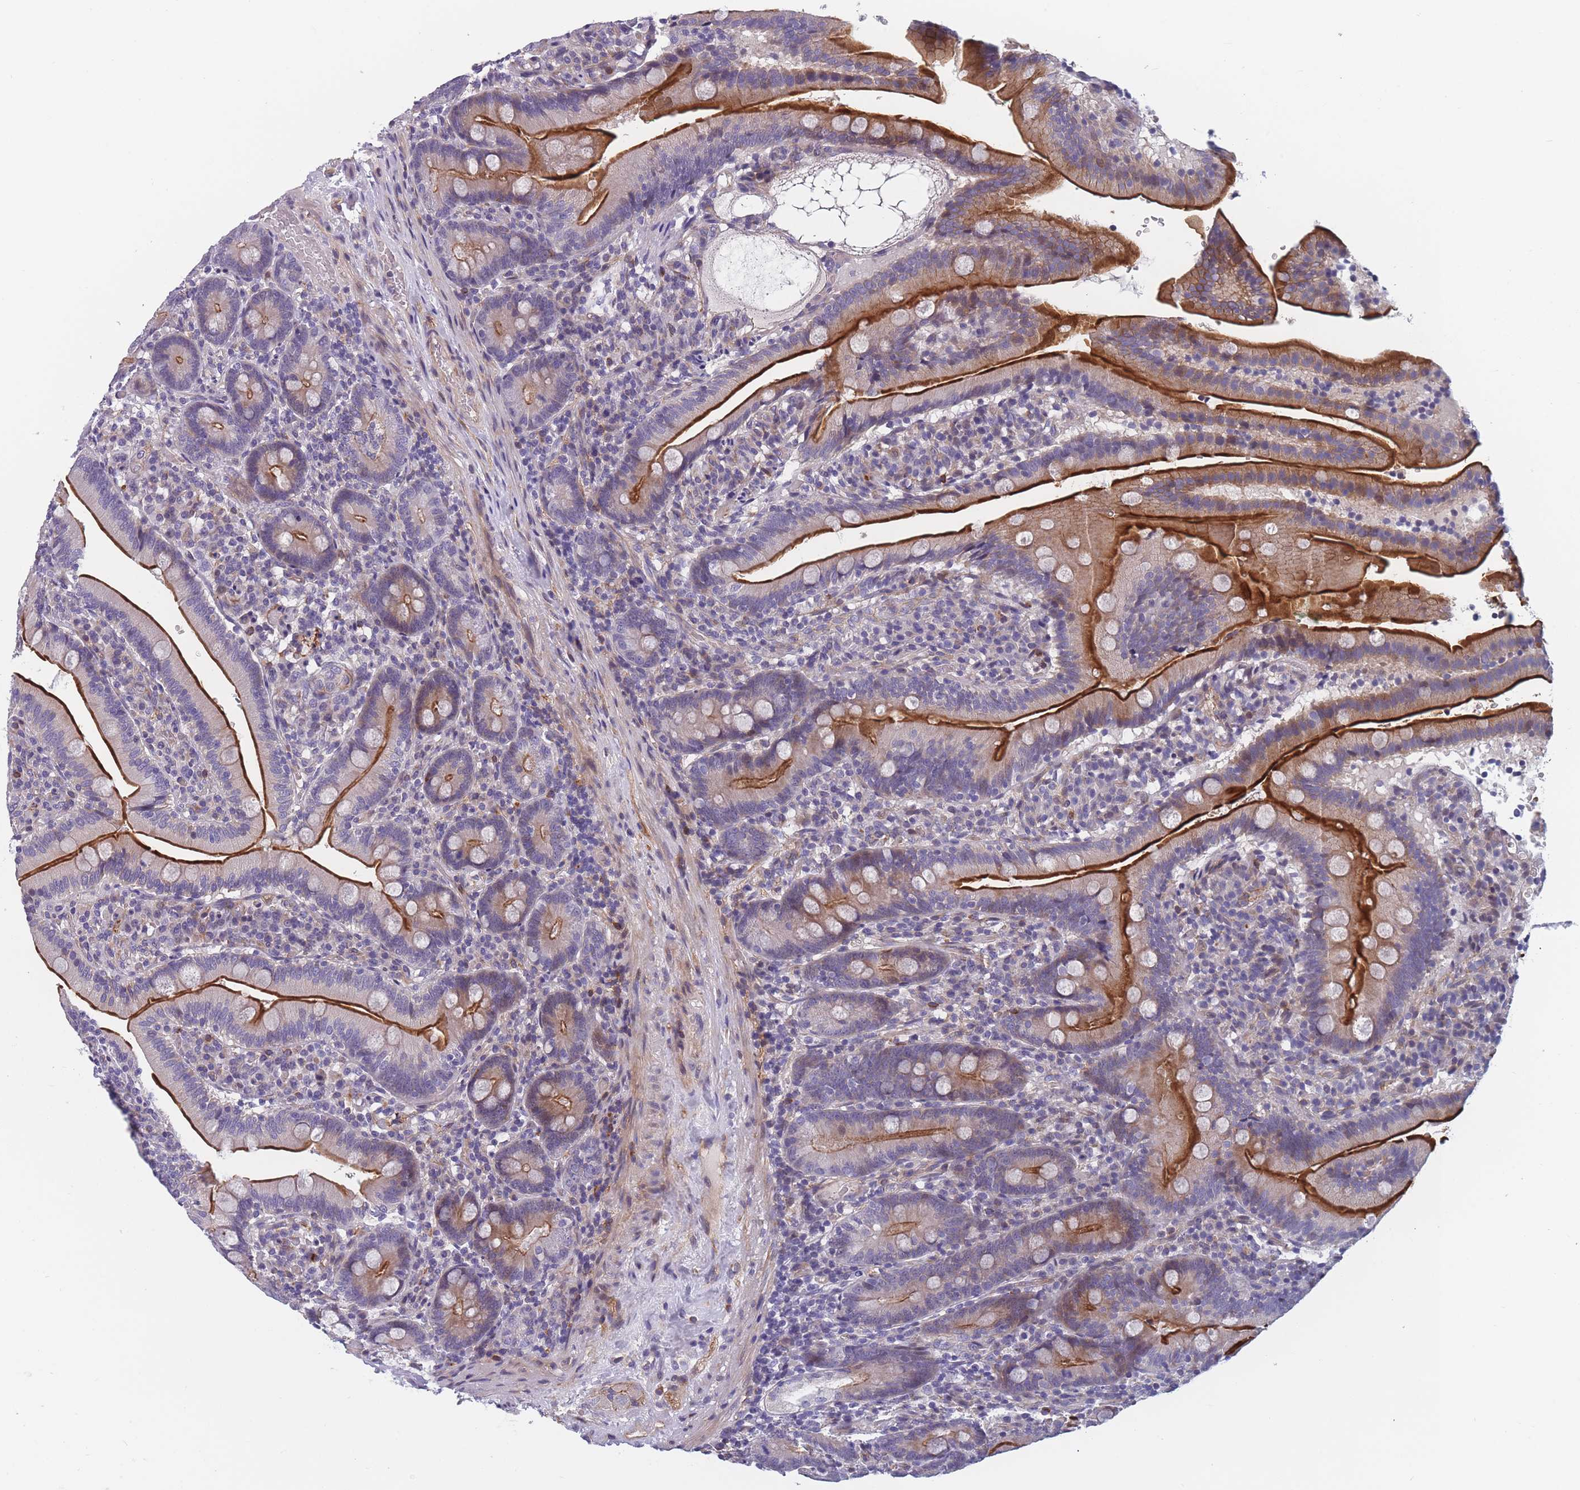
{"staining": {"intensity": "strong", "quantity": "25%-75%", "location": "cytoplasmic/membranous"}, "tissue": "duodenum", "cell_type": "Glandular cells", "image_type": "normal", "snomed": [{"axis": "morphology", "description": "Normal tissue, NOS"}, {"axis": "topography", "description": "Duodenum"}], "caption": "High-magnification brightfield microscopy of unremarkable duodenum stained with DAB (3,3'-diaminobenzidine) (brown) and counterstained with hematoxylin (blue). glandular cells exhibit strong cytoplasmic/membranous staining is appreciated in about25%-75% of cells.", "gene": "FAM83F", "patient": {"sex": "female", "age": 67}}